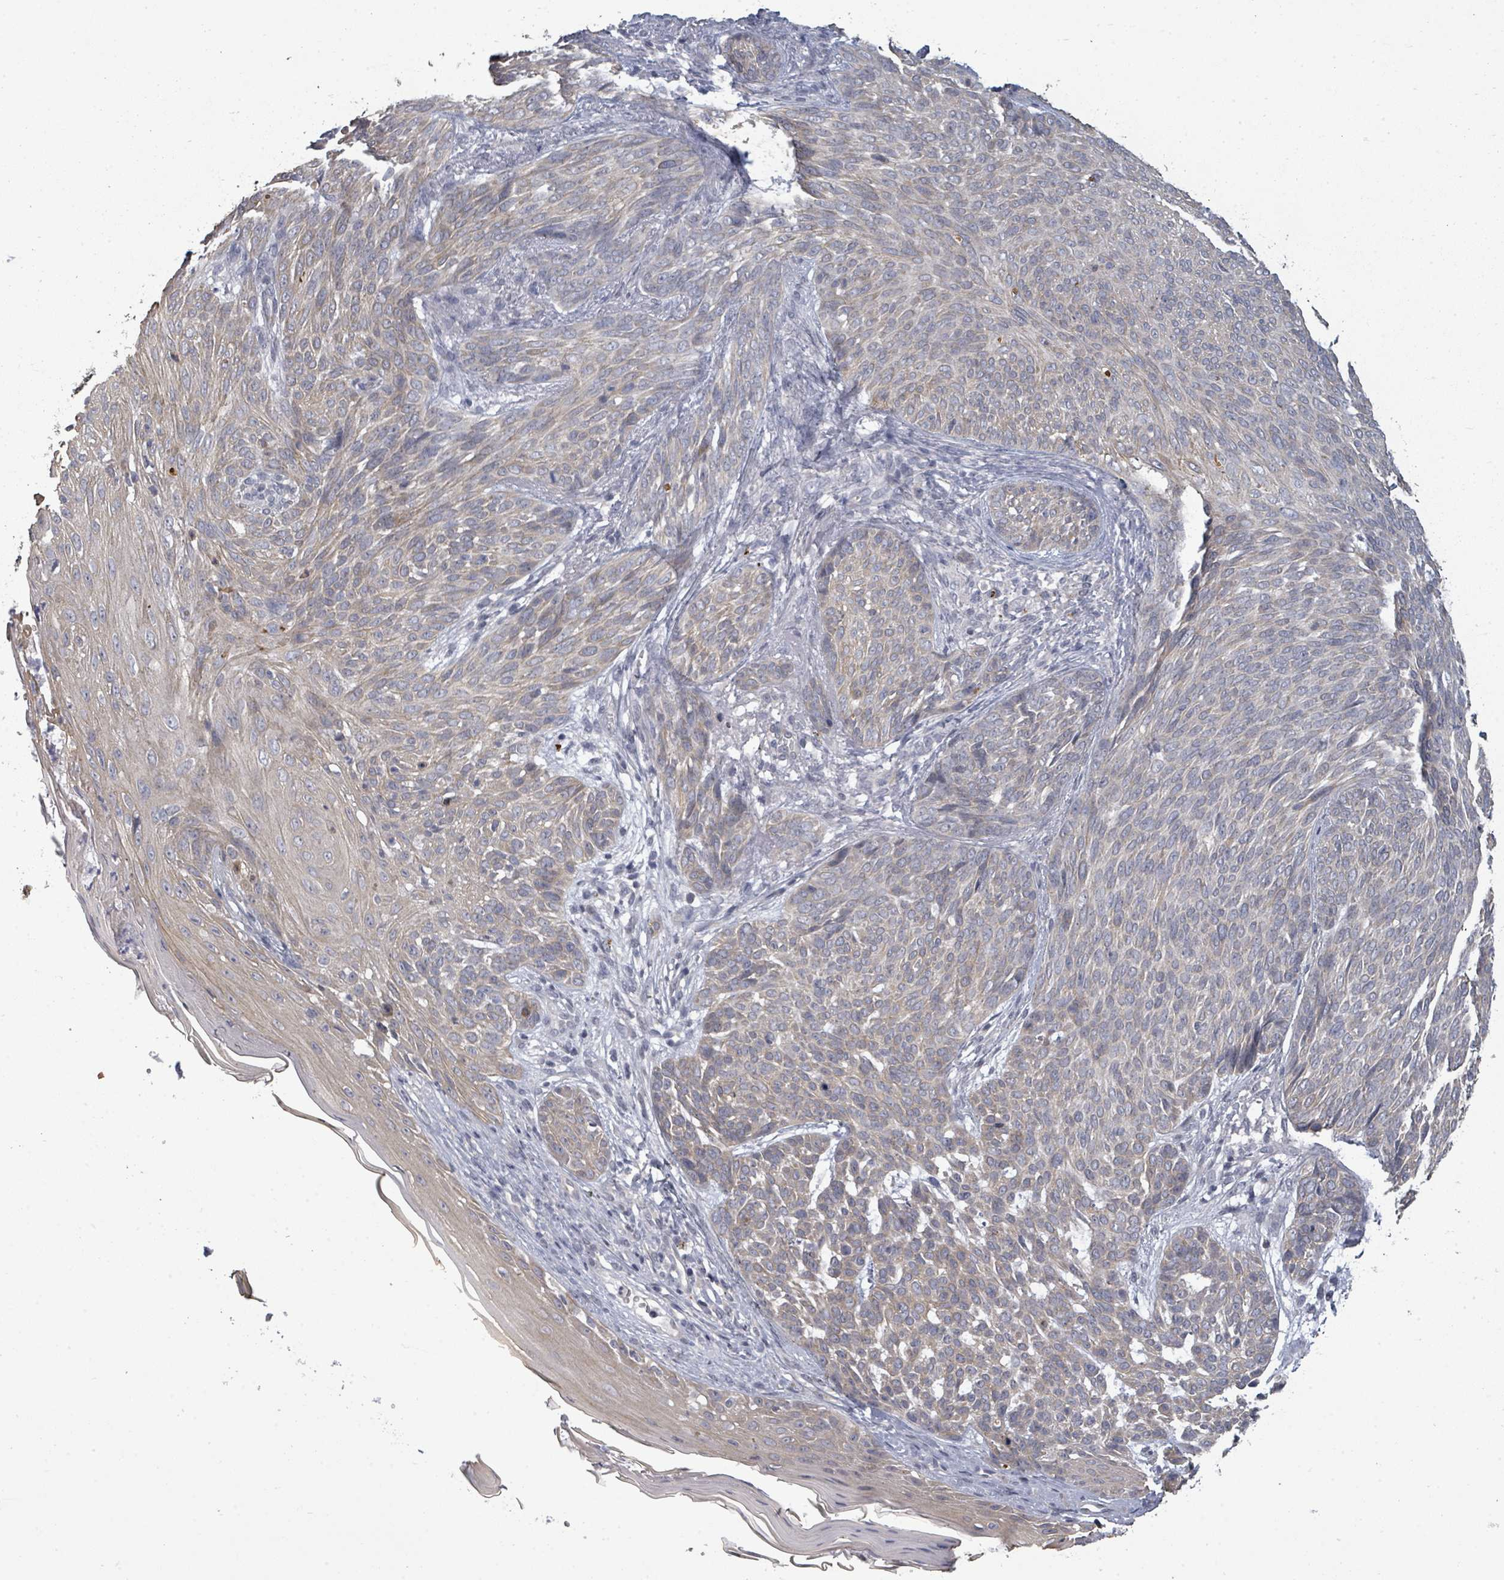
{"staining": {"intensity": "weak", "quantity": "25%-75%", "location": "cytoplasmic/membranous"}, "tissue": "skin cancer", "cell_type": "Tumor cells", "image_type": "cancer", "snomed": [{"axis": "morphology", "description": "Basal cell carcinoma"}, {"axis": "topography", "description": "Skin"}], "caption": "This image demonstrates skin cancer (basal cell carcinoma) stained with IHC to label a protein in brown. The cytoplasmic/membranous of tumor cells show weak positivity for the protein. Nuclei are counter-stained blue.", "gene": "ASB12", "patient": {"sex": "female", "age": 86}}